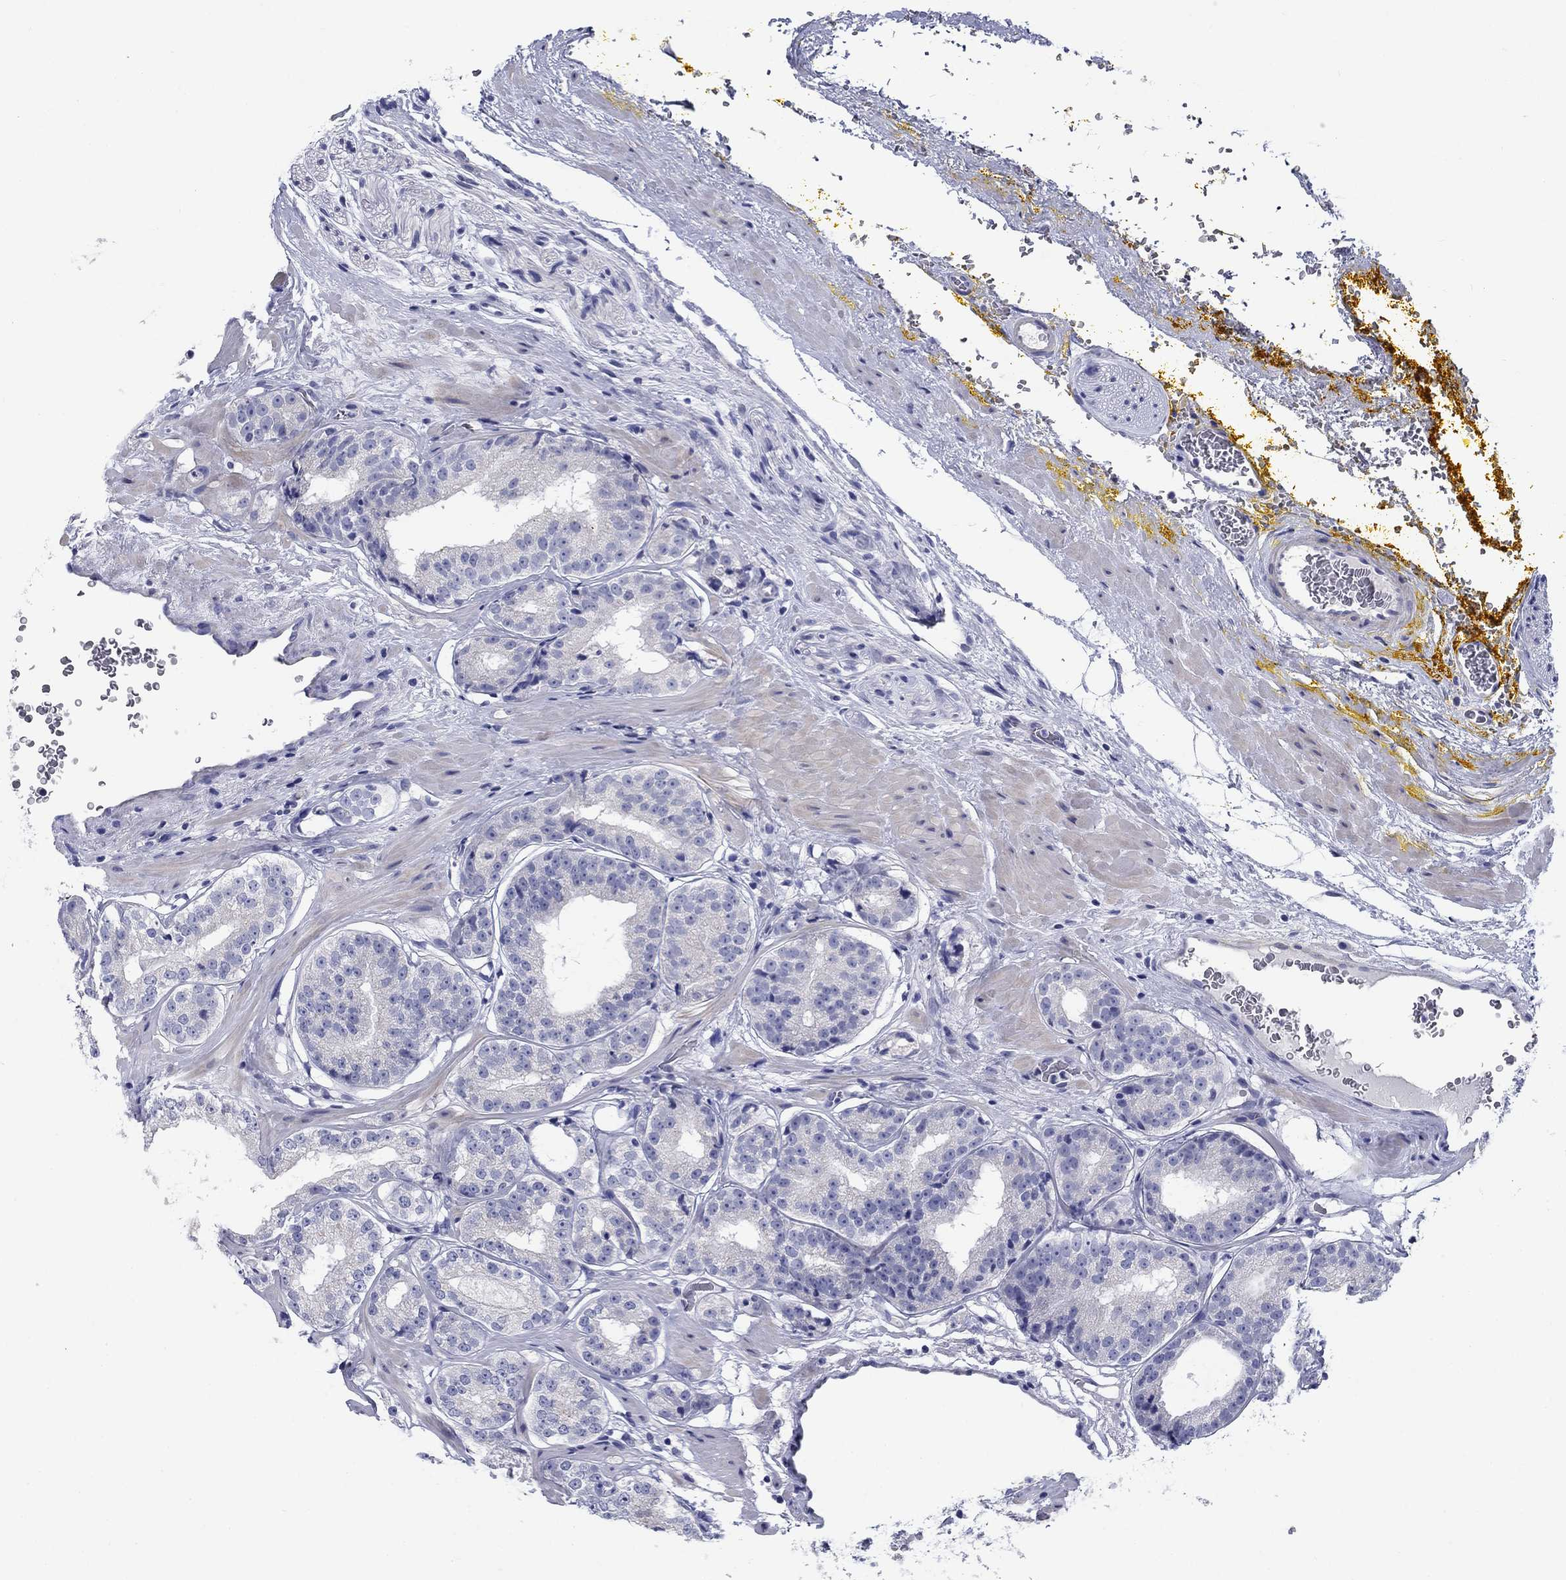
{"staining": {"intensity": "negative", "quantity": "none", "location": "none"}, "tissue": "prostate cancer", "cell_type": "Tumor cells", "image_type": "cancer", "snomed": [{"axis": "morphology", "description": "Adenocarcinoma, Low grade"}, {"axis": "topography", "description": "Prostate"}], "caption": "This is an immunohistochemistry photomicrograph of adenocarcinoma (low-grade) (prostate). There is no staining in tumor cells.", "gene": "PRKCG", "patient": {"sex": "male", "age": 60}}